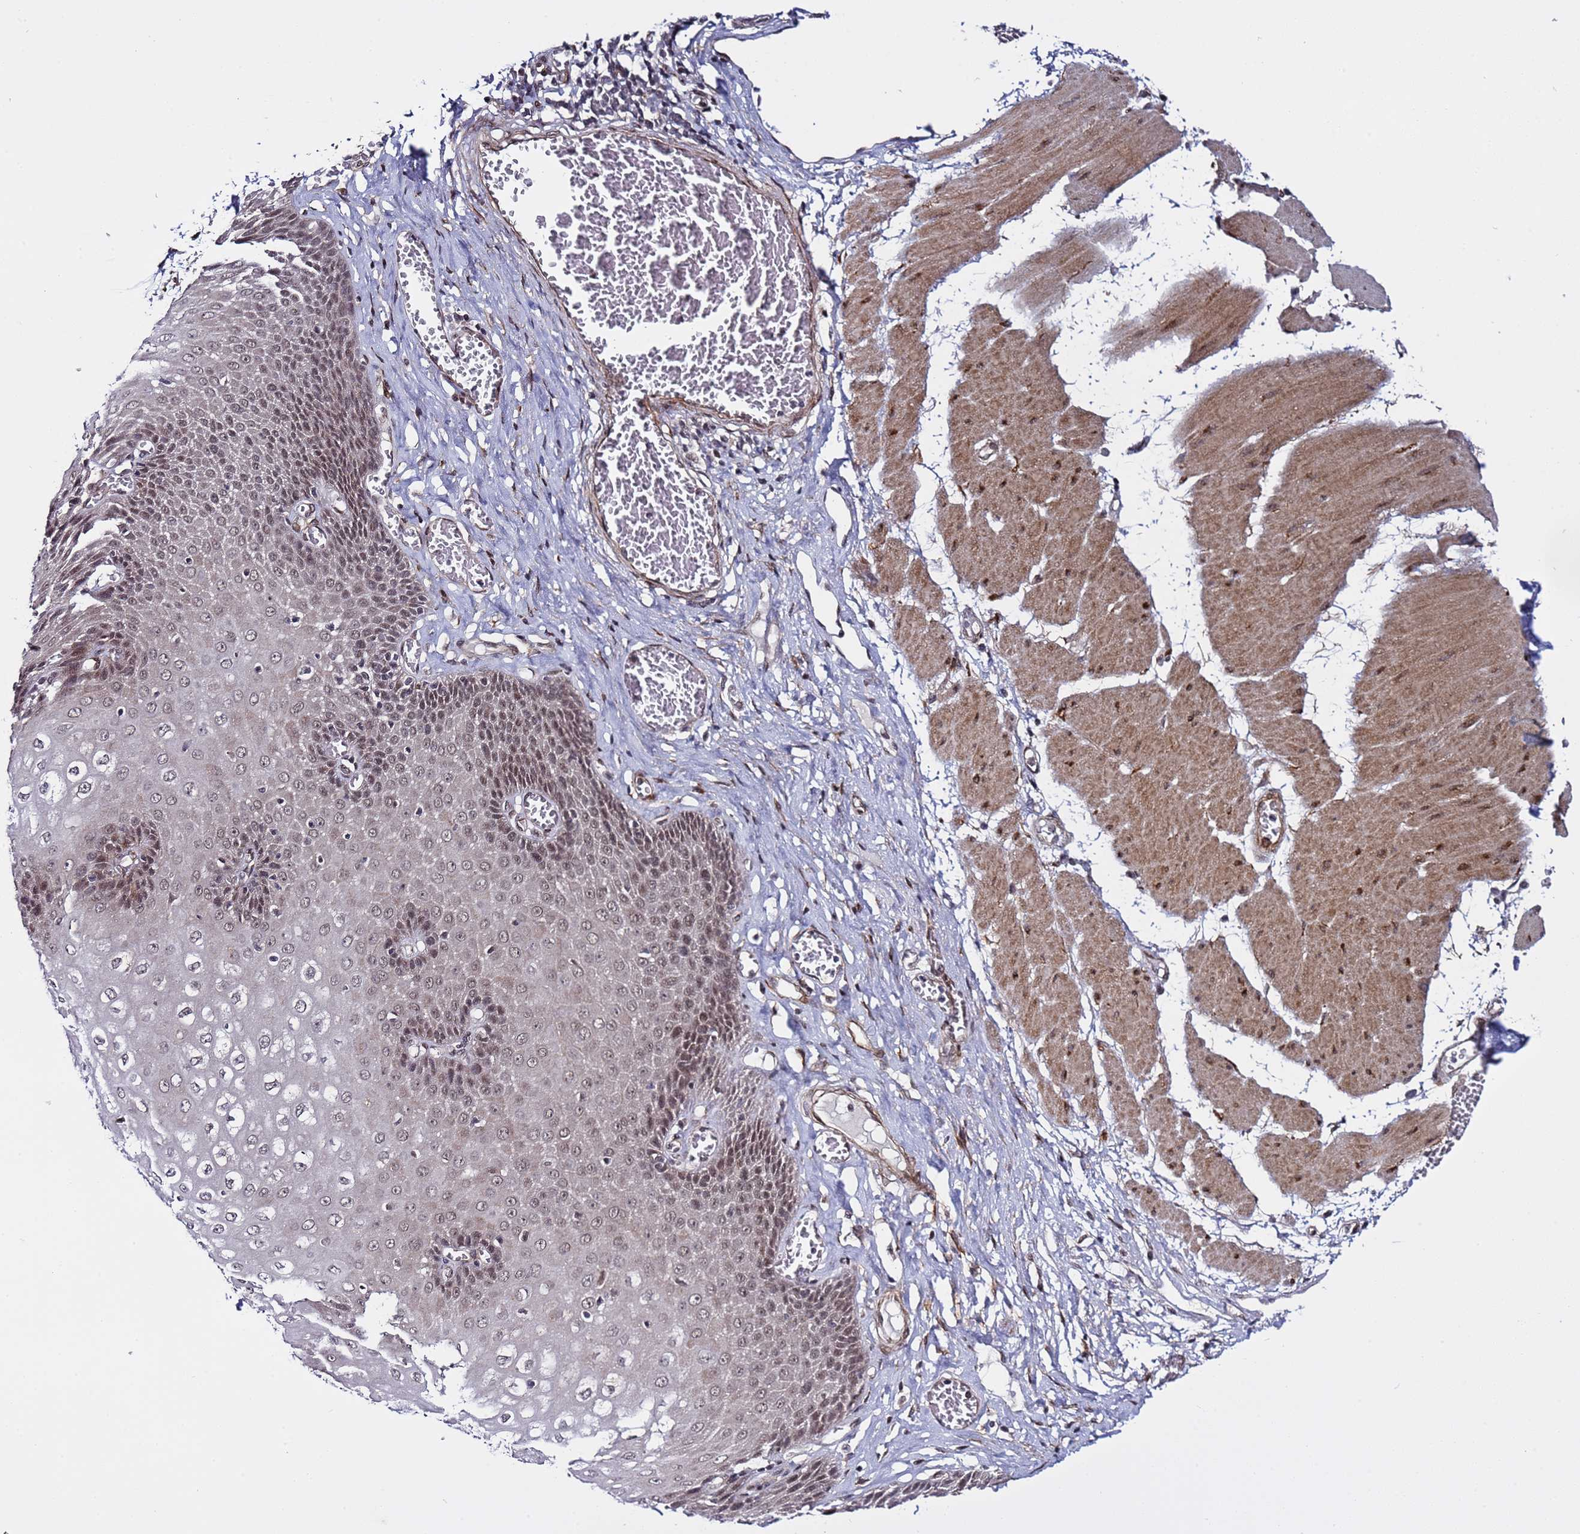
{"staining": {"intensity": "weak", "quantity": ">75%", "location": "nuclear"}, "tissue": "esophagus", "cell_type": "Squamous epithelial cells", "image_type": "normal", "snomed": [{"axis": "morphology", "description": "Normal tissue, NOS"}, {"axis": "topography", "description": "Esophagus"}], "caption": "High-magnification brightfield microscopy of benign esophagus stained with DAB (3,3'-diaminobenzidine) (brown) and counterstained with hematoxylin (blue). squamous epithelial cells exhibit weak nuclear positivity is seen in approximately>75% of cells. (brown staining indicates protein expression, while blue staining denotes nuclei).", "gene": "POLR2D", "patient": {"sex": "male", "age": 60}}